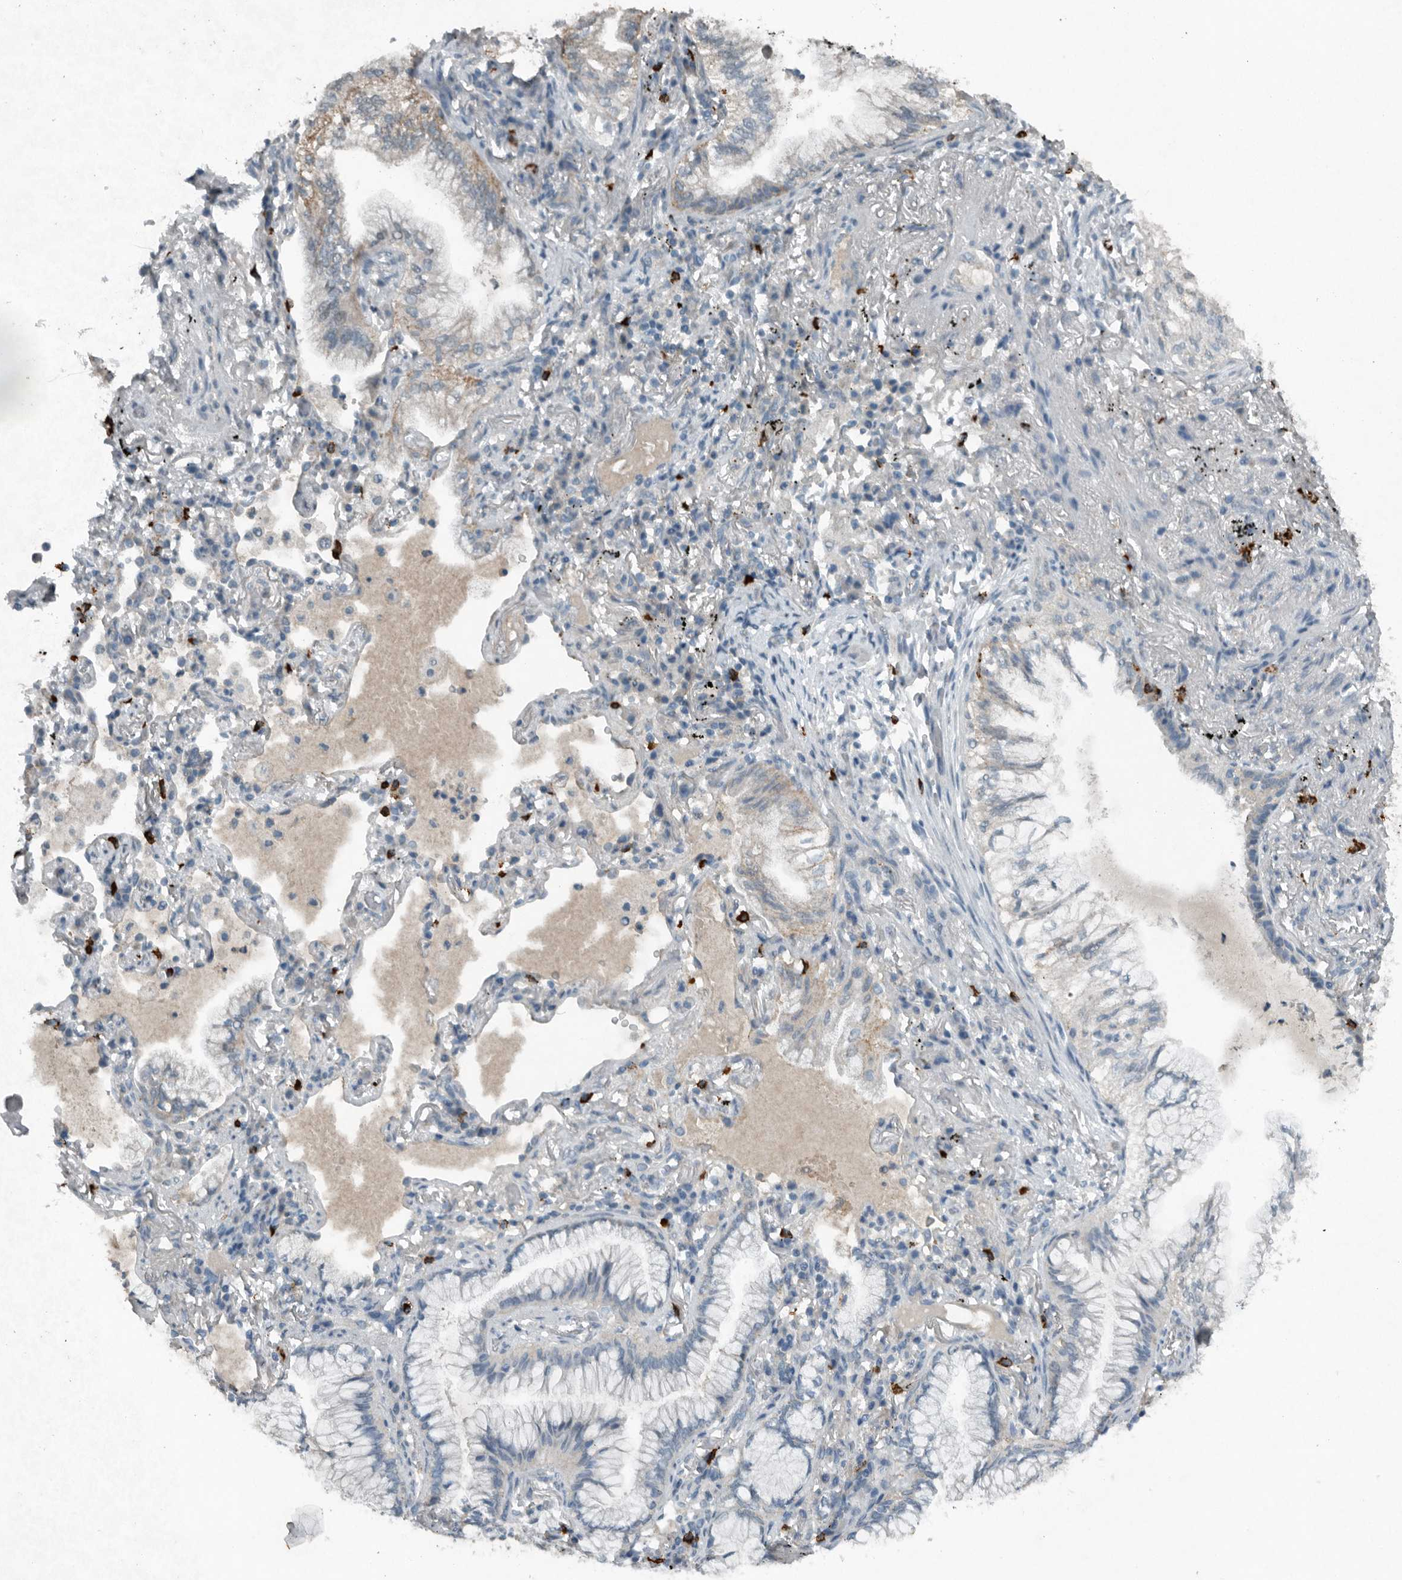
{"staining": {"intensity": "negative", "quantity": "none", "location": "none"}, "tissue": "lung cancer", "cell_type": "Tumor cells", "image_type": "cancer", "snomed": [{"axis": "morphology", "description": "Adenocarcinoma, NOS"}, {"axis": "topography", "description": "Lung"}], "caption": "Tumor cells show no significant protein expression in adenocarcinoma (lung). Nuclei are stained in blue.", "gene": "IL20", "patient": {"sex": "female", "age": 70}}